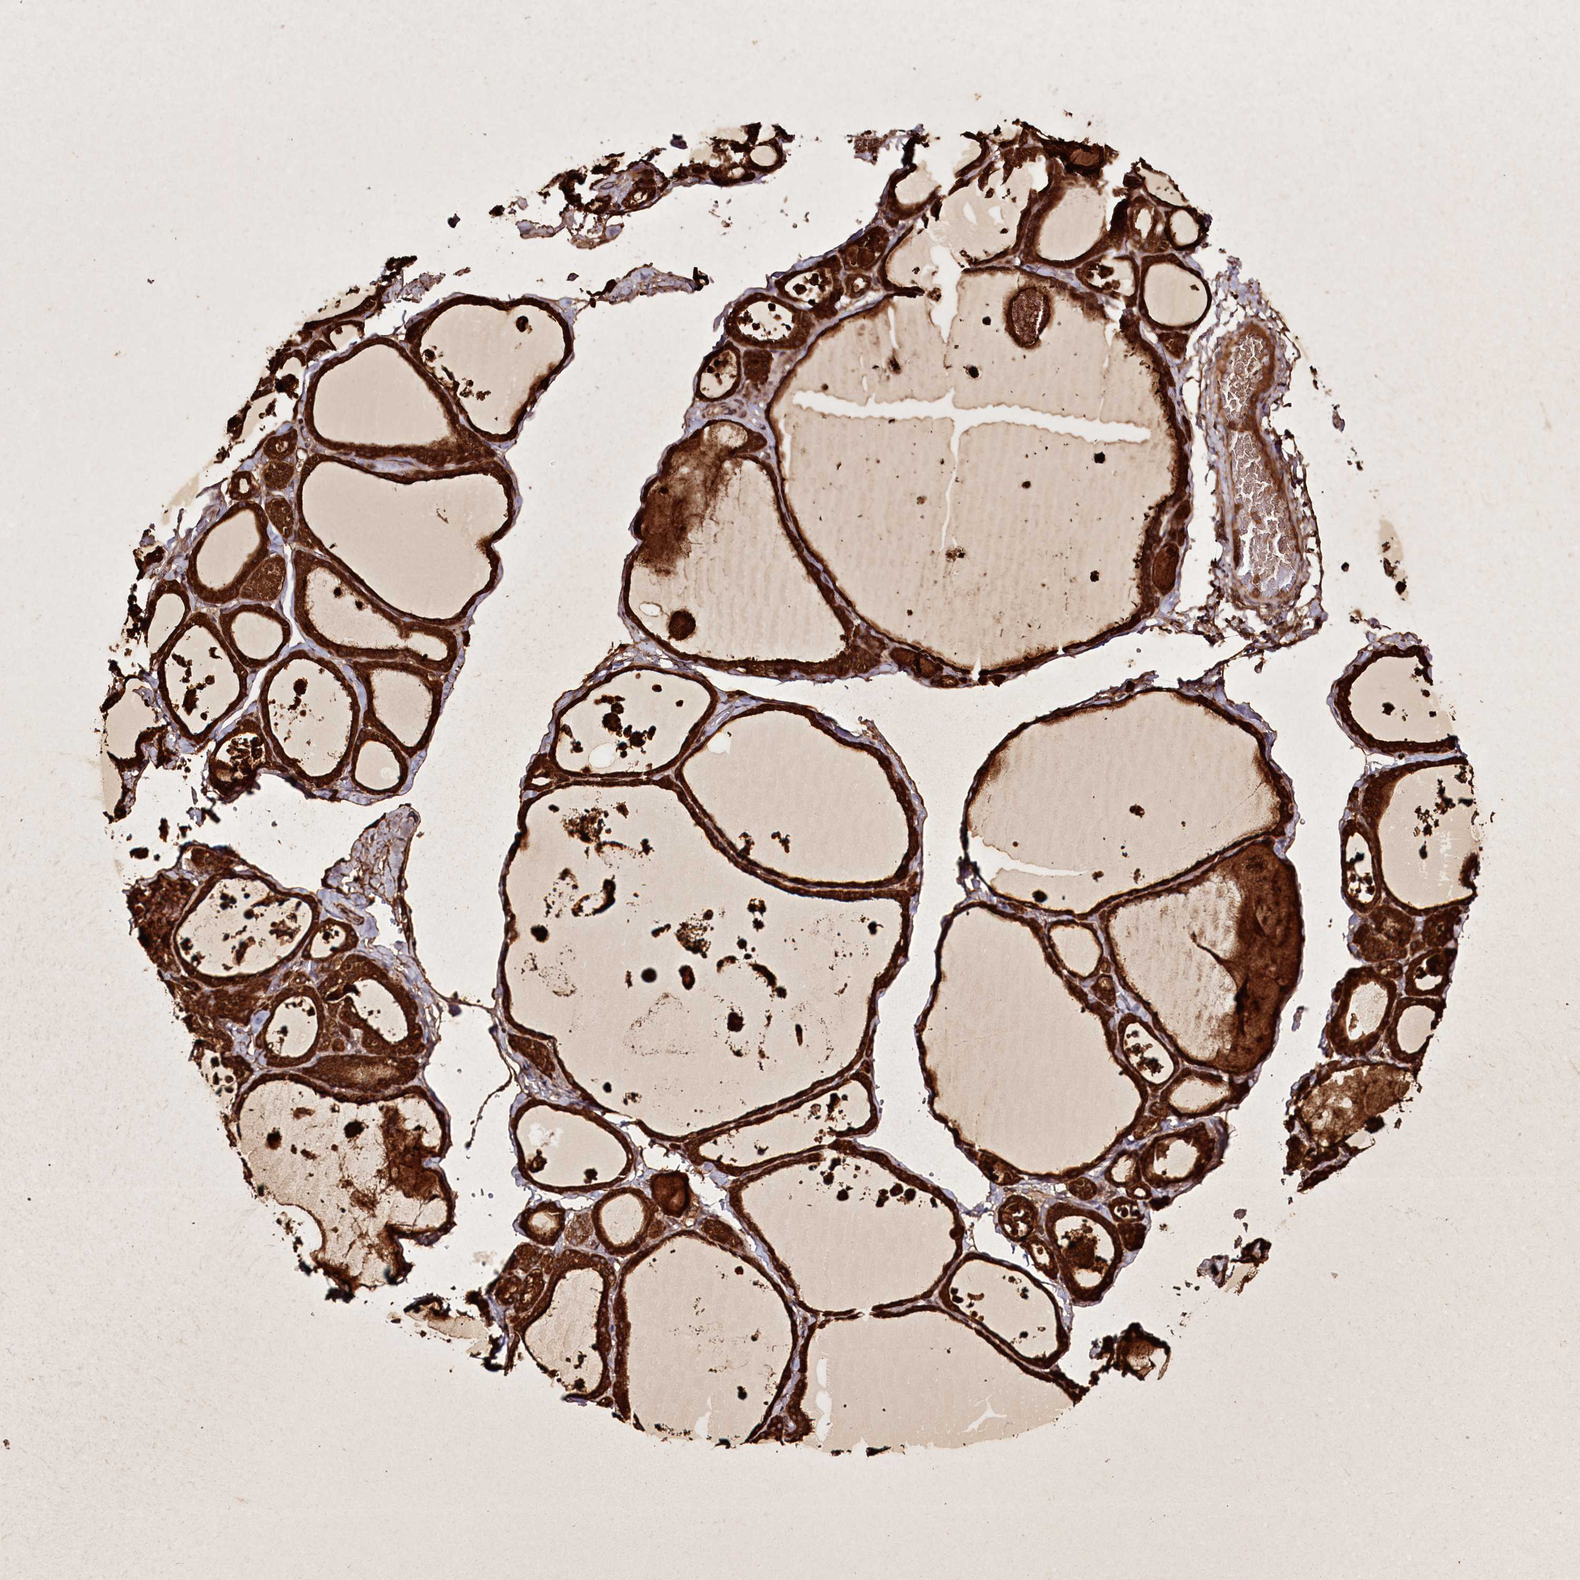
{"staining": {"intensity": "strong", "quantity": ">75%", "location": "cytoplasmic/membranous"}, "tissue": "thyroid gland", "cell_type": "Glandular cells", "image_type": "normal", "snomed": [{"axis": "morphology", "description": "Normal tissue, NOS"}, {"axis": "topography", "description": "Thyroid gland"}], "caption": "A high amount of strong cytoplasmic/membranous staining is seen in approximately >75% of glandular cells in unremarkable thyroid gland. (DAB = brown stain, brightfield microscopy at high magnification).", "gene": "DHX29", "patient": {"sex": "male", "age": 56}}